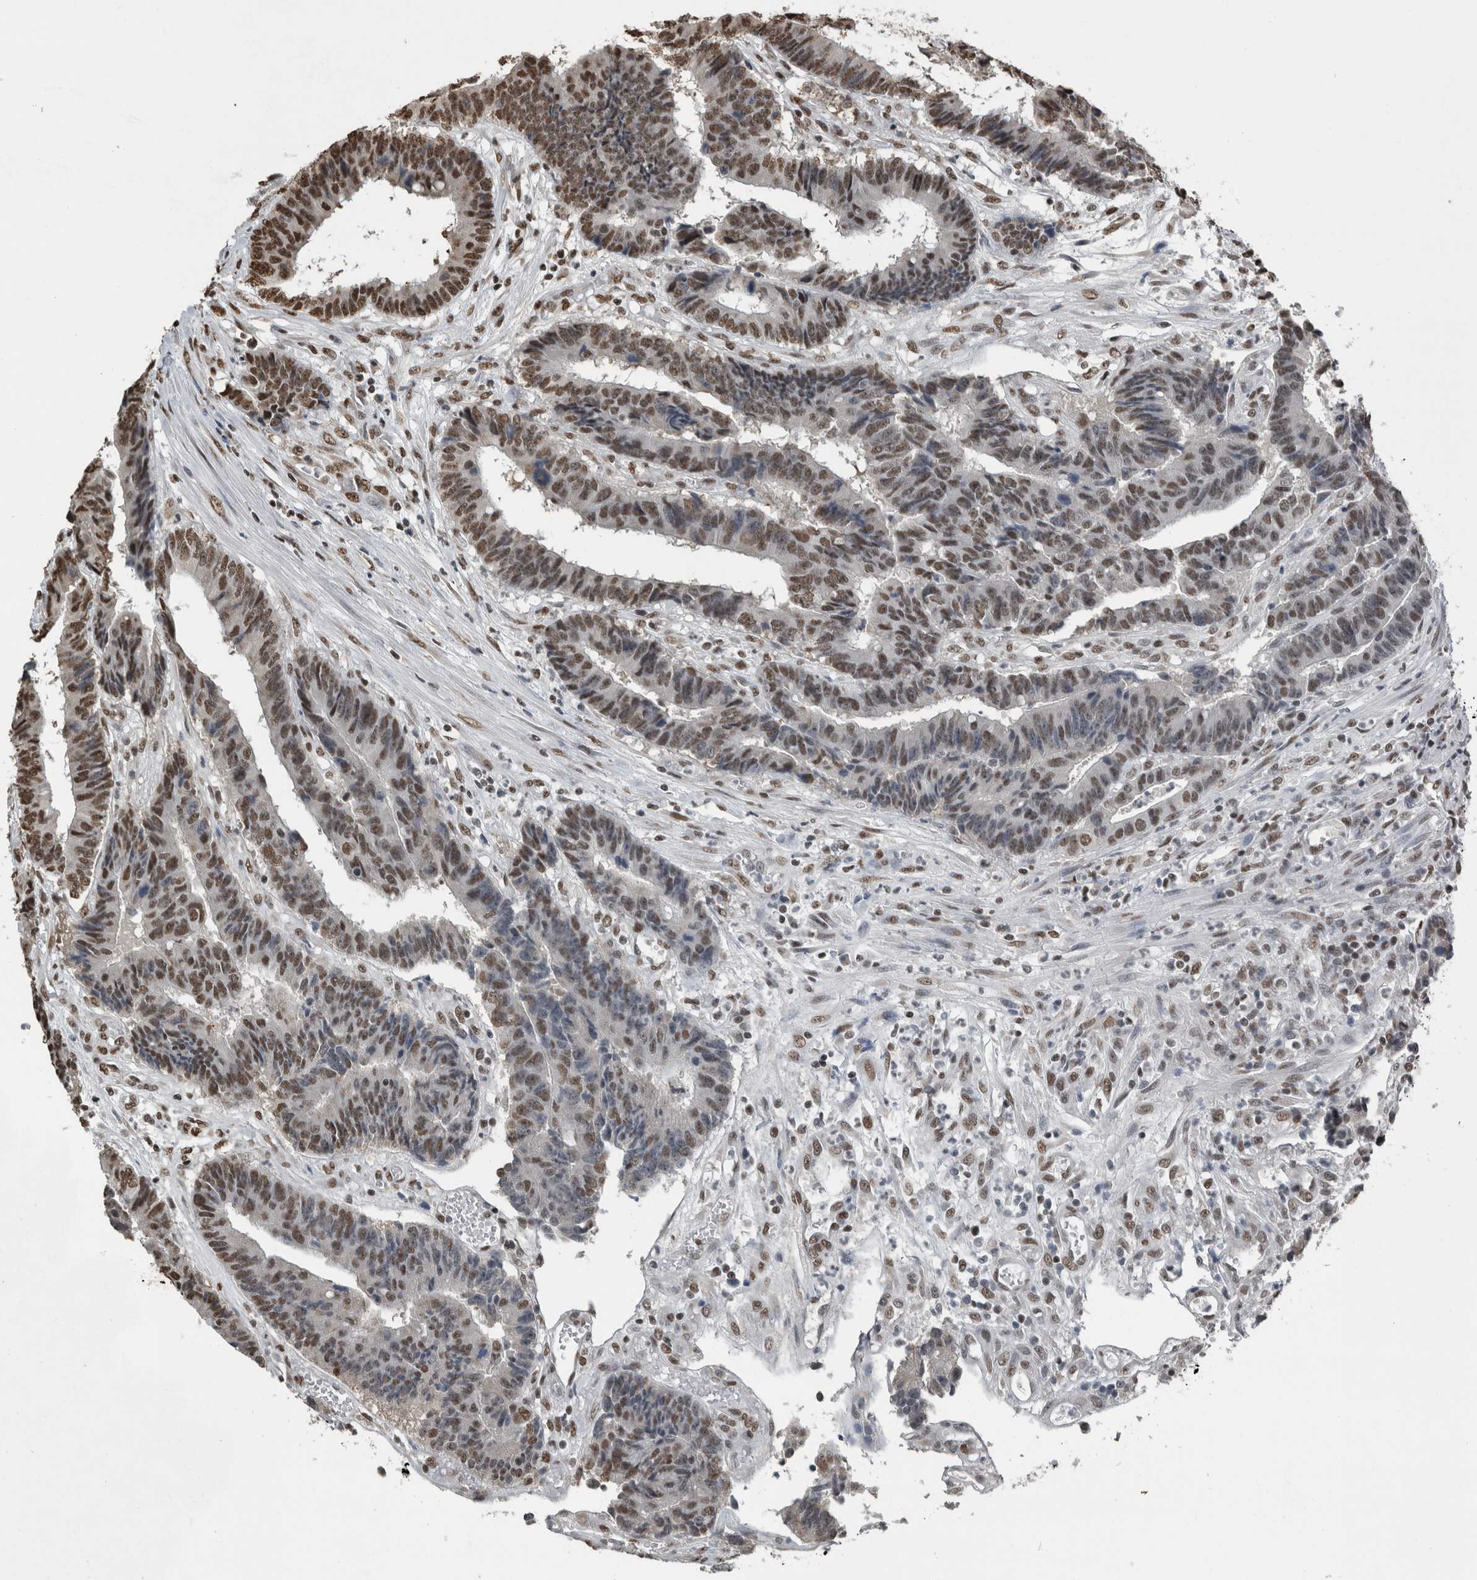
{"staining": {"intensity": "moderate", "quantity": ">75%", "location": "nuclear"}, "tissue": "colorectal cancer", "cell_type": "Tumor cells", "image_type": "cancer", "snomed": [{"axis": "morphology", "description": "Adenocarcinoma, NOS"}, {"axis": "topography", "description": "Rectum"}], "caption": "The photomicrograph shows a brown stain indicating the presence of a protein in the nuclear of tumor cells in colorectal cancer.", "gene": "TGS1", "patient": {"sex": "male", "age": 84}}